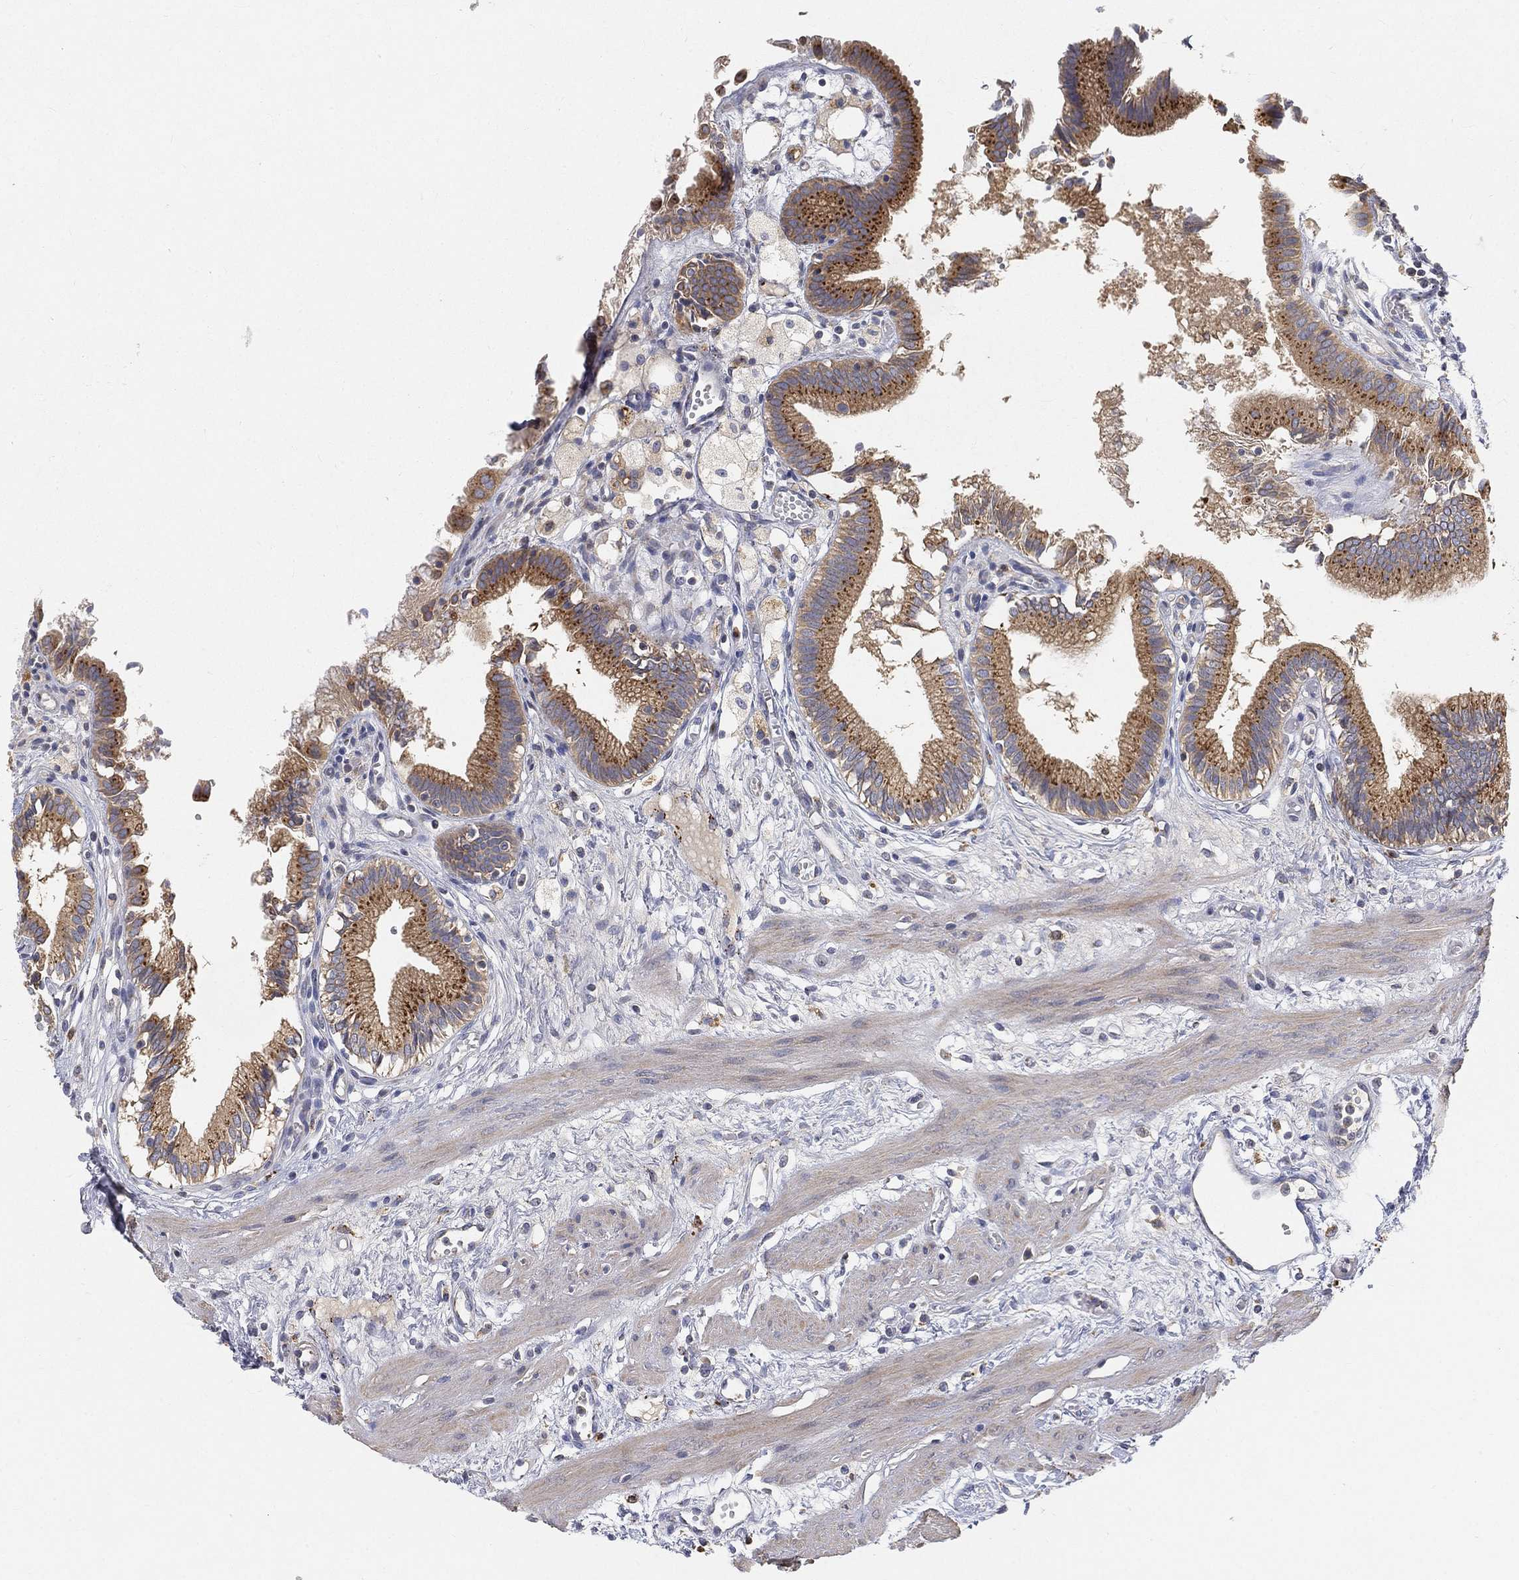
{"staining": {"intensity": "moderate", "quantity": ">75%", "location": "cytoplasmic/membranous"}, "tissue": "gallbladder", "cell_type": "Glandular cells", "image_type": "normal", "snomed": [{"axis": "morphology", "description": "Normal tissue, NOS"}, {"axis": "topography", "description": "Gallbladder"}], "caption": "Gallbladder stained with IHC demonstrates moderate cytoplasmic/membranous staining in approximately >75% of glandular cells. Immunohistochemistry (ihc) stains the protein in brown and the nuclei are stained blue.", "gene": "CTSL", "patient": {"sex": "female", "age": 24}}